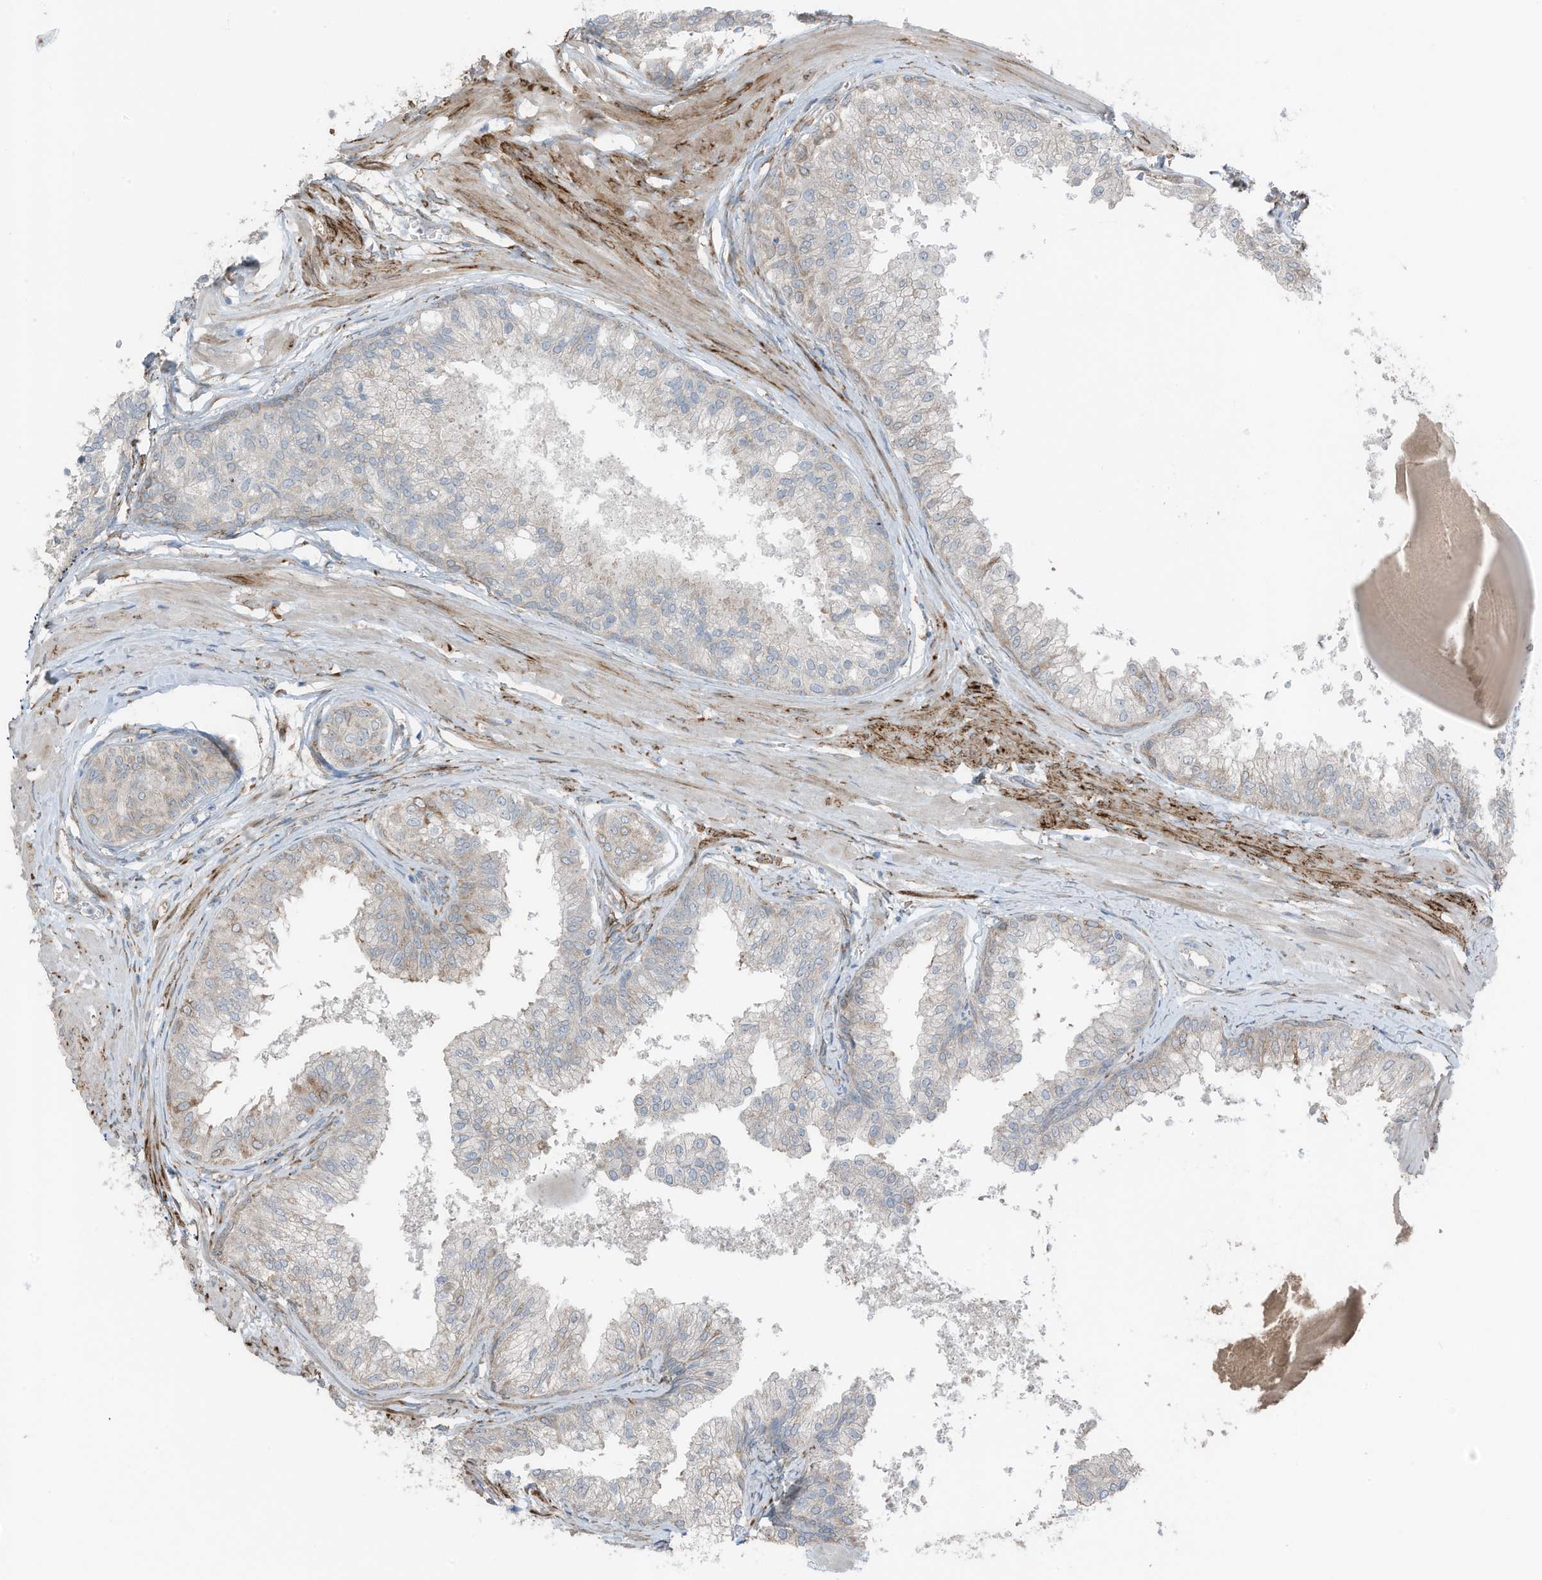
{"staining": {"intensity": "negative", "quantity": "none", "location": "none"}, "tissue": "prostate", "cell_type": "Glandular cells", "image_type": "normal", "snomed": [{"axis": "morphology", "description": "Normal tissue, NOS"}, {"axis": "topography", "description": "Prostate"}], "caption": "This image is of normal prostate stained with immunohistochemistry (IHC) to label a protein in brown with the nuclei are counter-stained blue. There is no expression in glandular cells.", "gene": "ARHGEF33", "patient": {"sex": "male", "age": 48}}